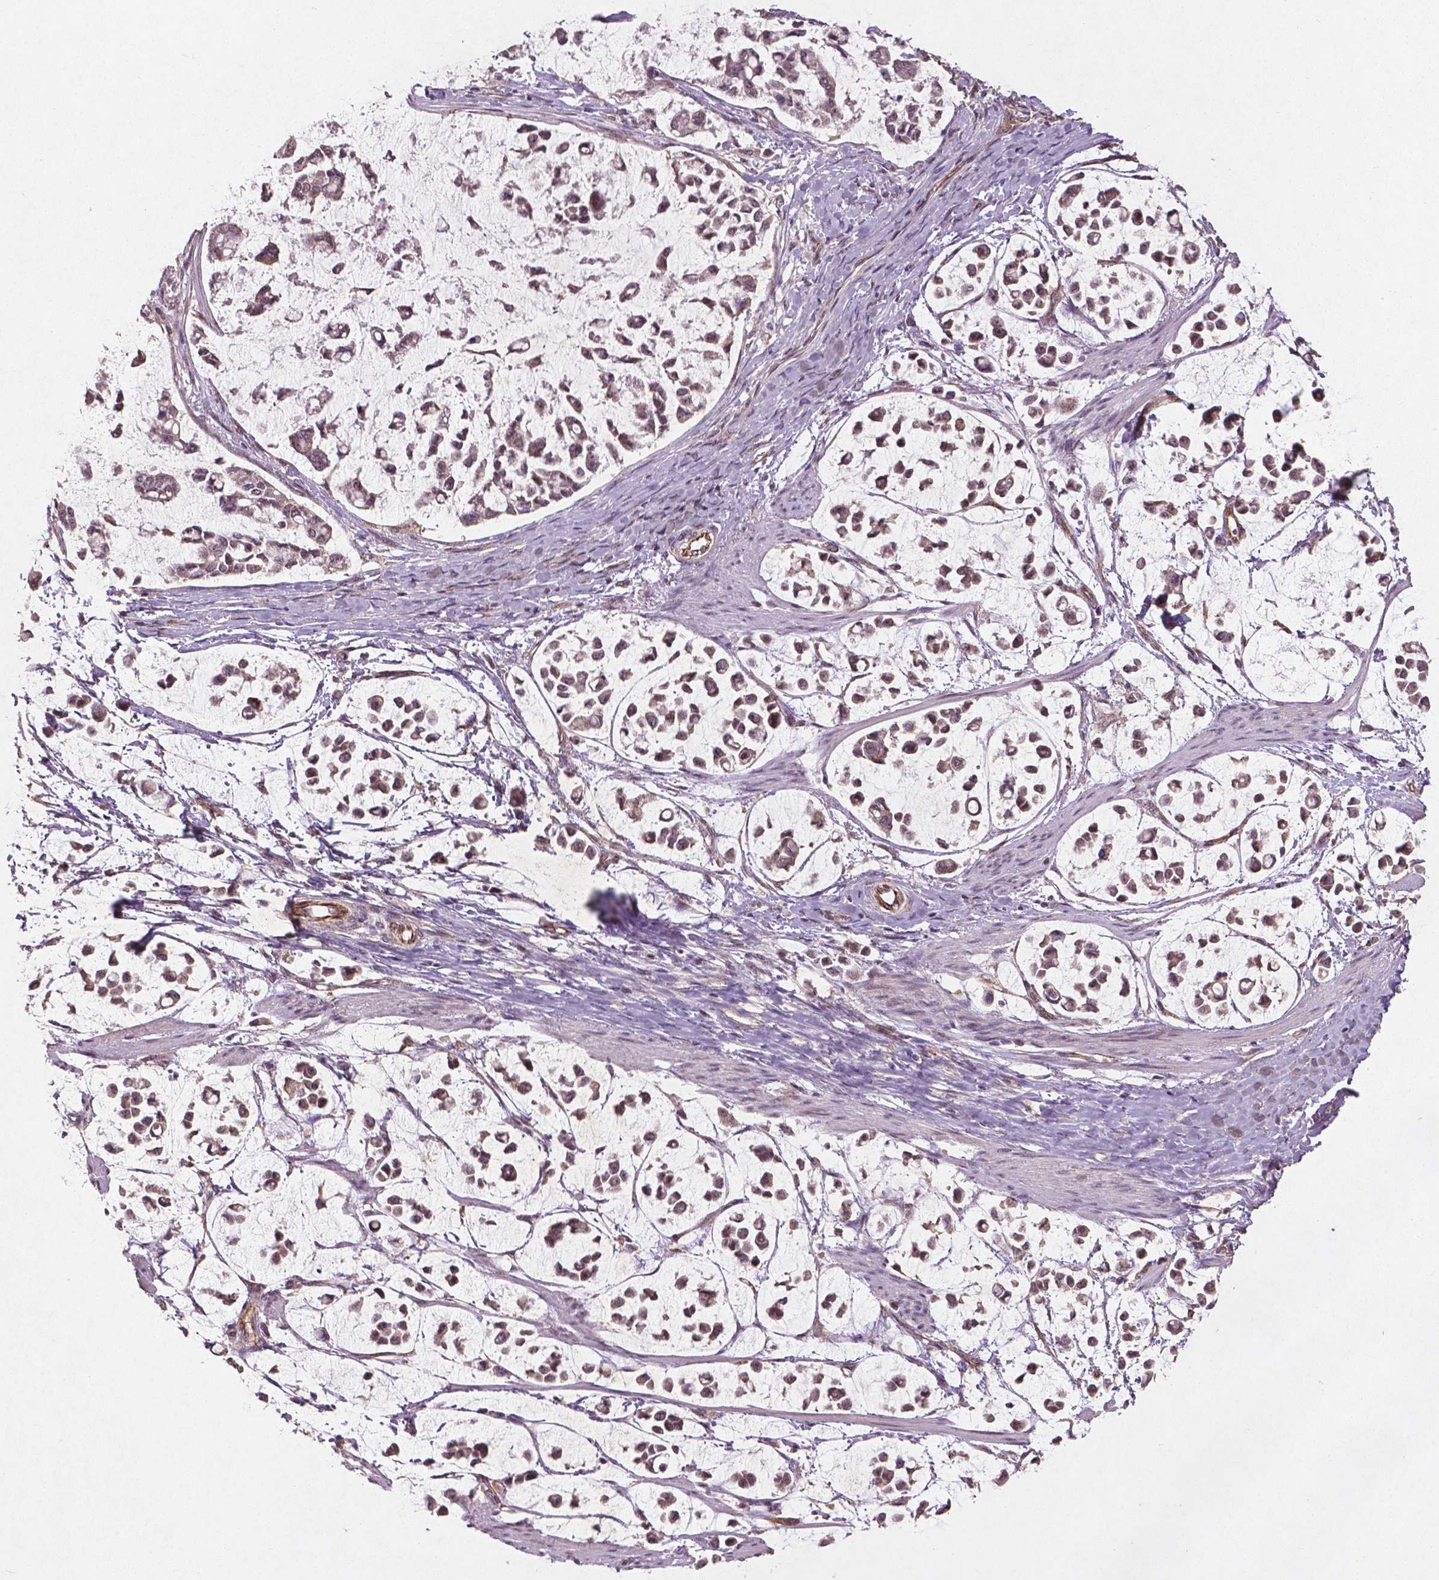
{"staining": {"intensity": "negative", "quantity": "none", "location": "none"}, "tissue": "stomach cancer", "cell_type": "Tumor cells", "image_type": "cancer", "snomed": [{"axis": "morphology", "description": "Adenocarcinoma, NOS"}, {"axis": "topography", "description": "Stomach"}], "caption": "Histopathology image shows no protein positivity in tumor cells of stomach cancer (adenocarcinoma) tissue. (DAB (3,3'-diaminobenzidine) immunohistochemistry (IHC), high magnification).", "gene": "SMAD2", "patient": {"sex": "male", "age": 82}}